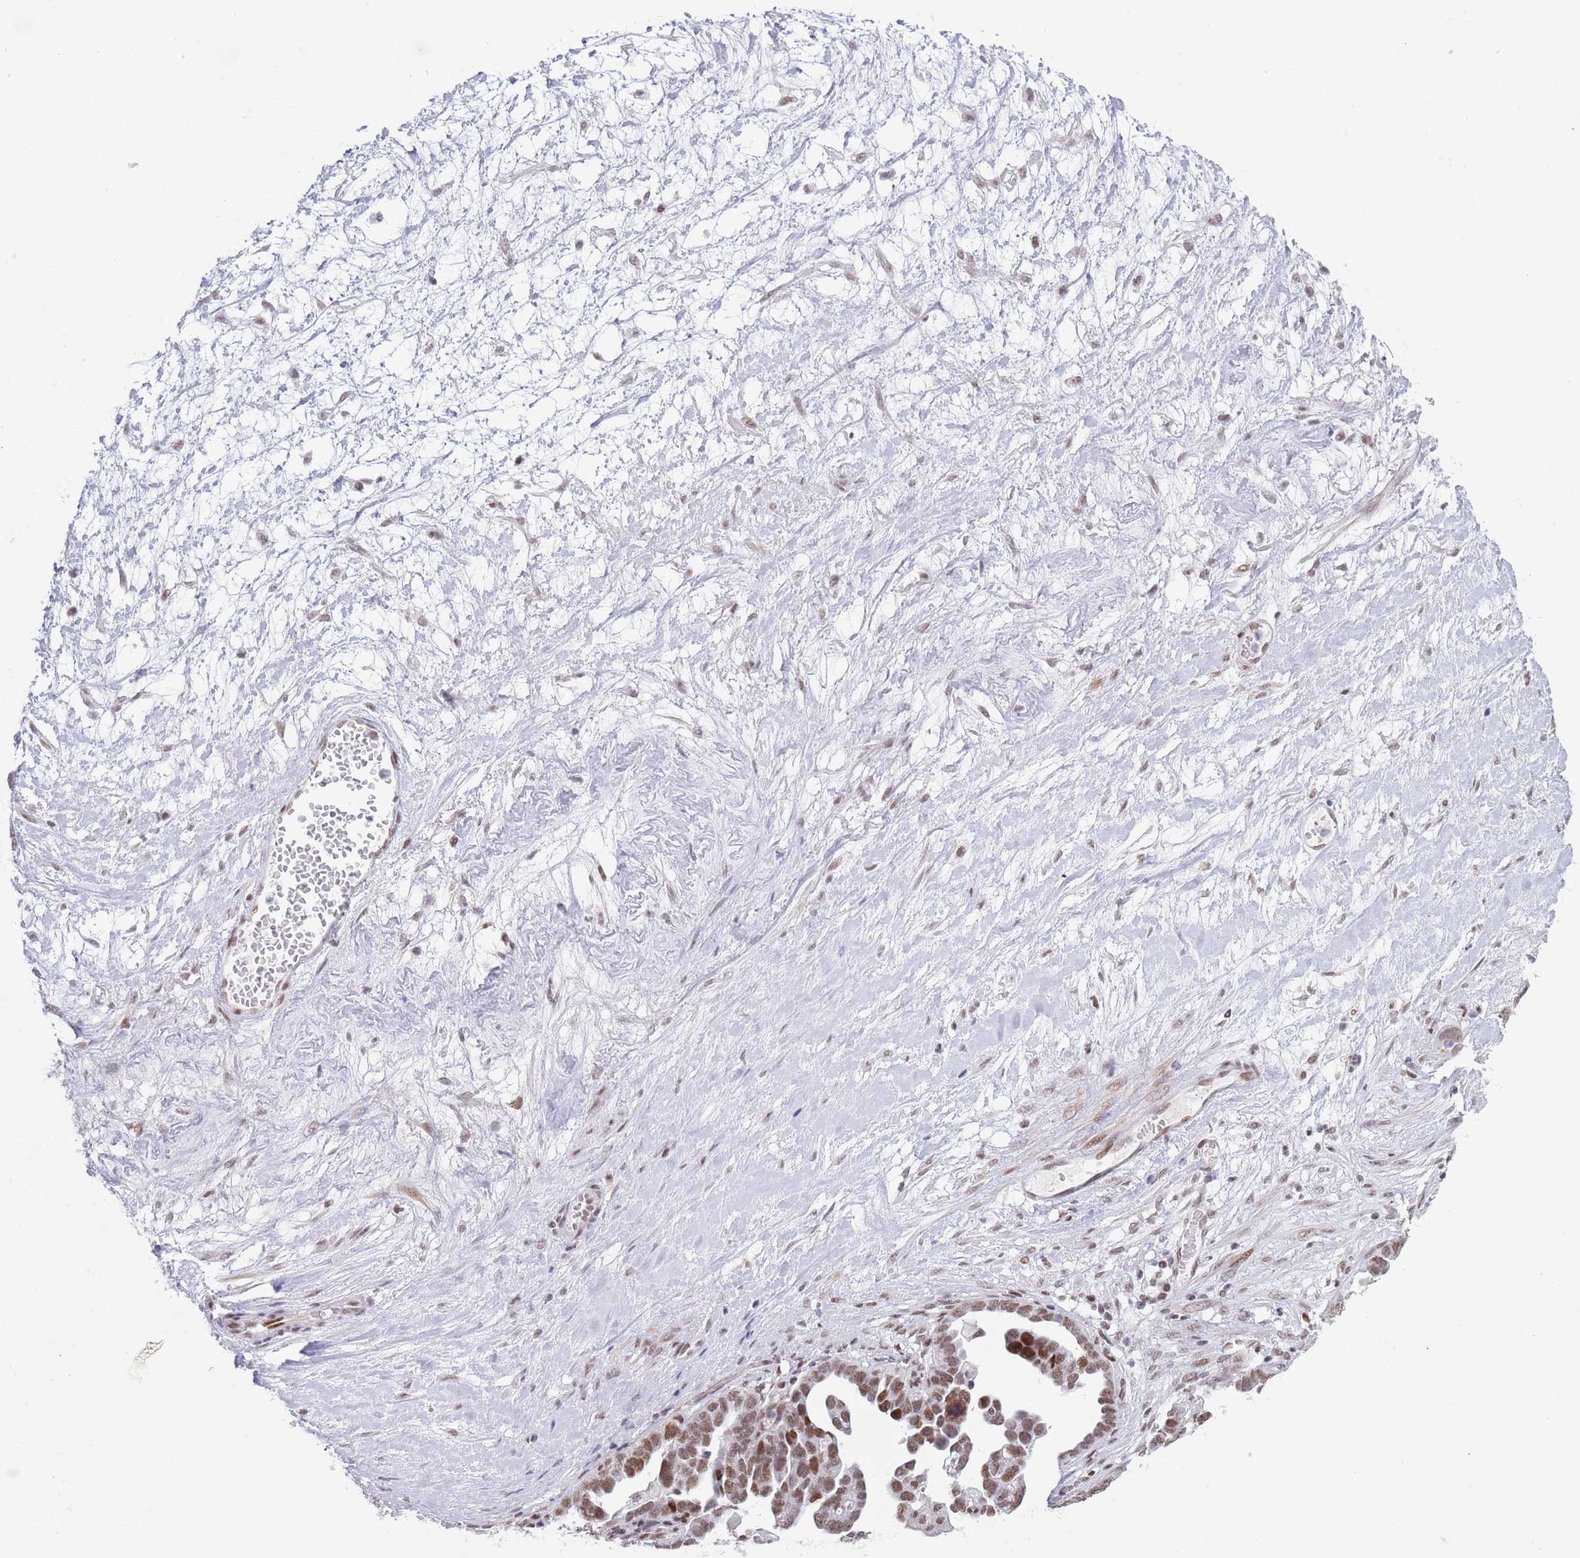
{"staining": {"intensity": "moderate", "quantity": ">75%", "location": "nuclear"}, "tissue": "ovarian cancer", "cell_type": "Tumor cells", "image_type": "cancer", "snomed": [{"axis": "morphology", "description": "Cystadenocarcinoma, serous, NOS"}, {"axis": "topography", "description": "Ovary"}], "caption": "Moderate nuclear staining for a protein is seen in approximately >75% of tumor cells of ovarian cancer (serous cystadenocarcinoma) using immunohistochemistry (IHC).", "gene": "ZNF382", "patient": {"sex": "female", "age": 54}}